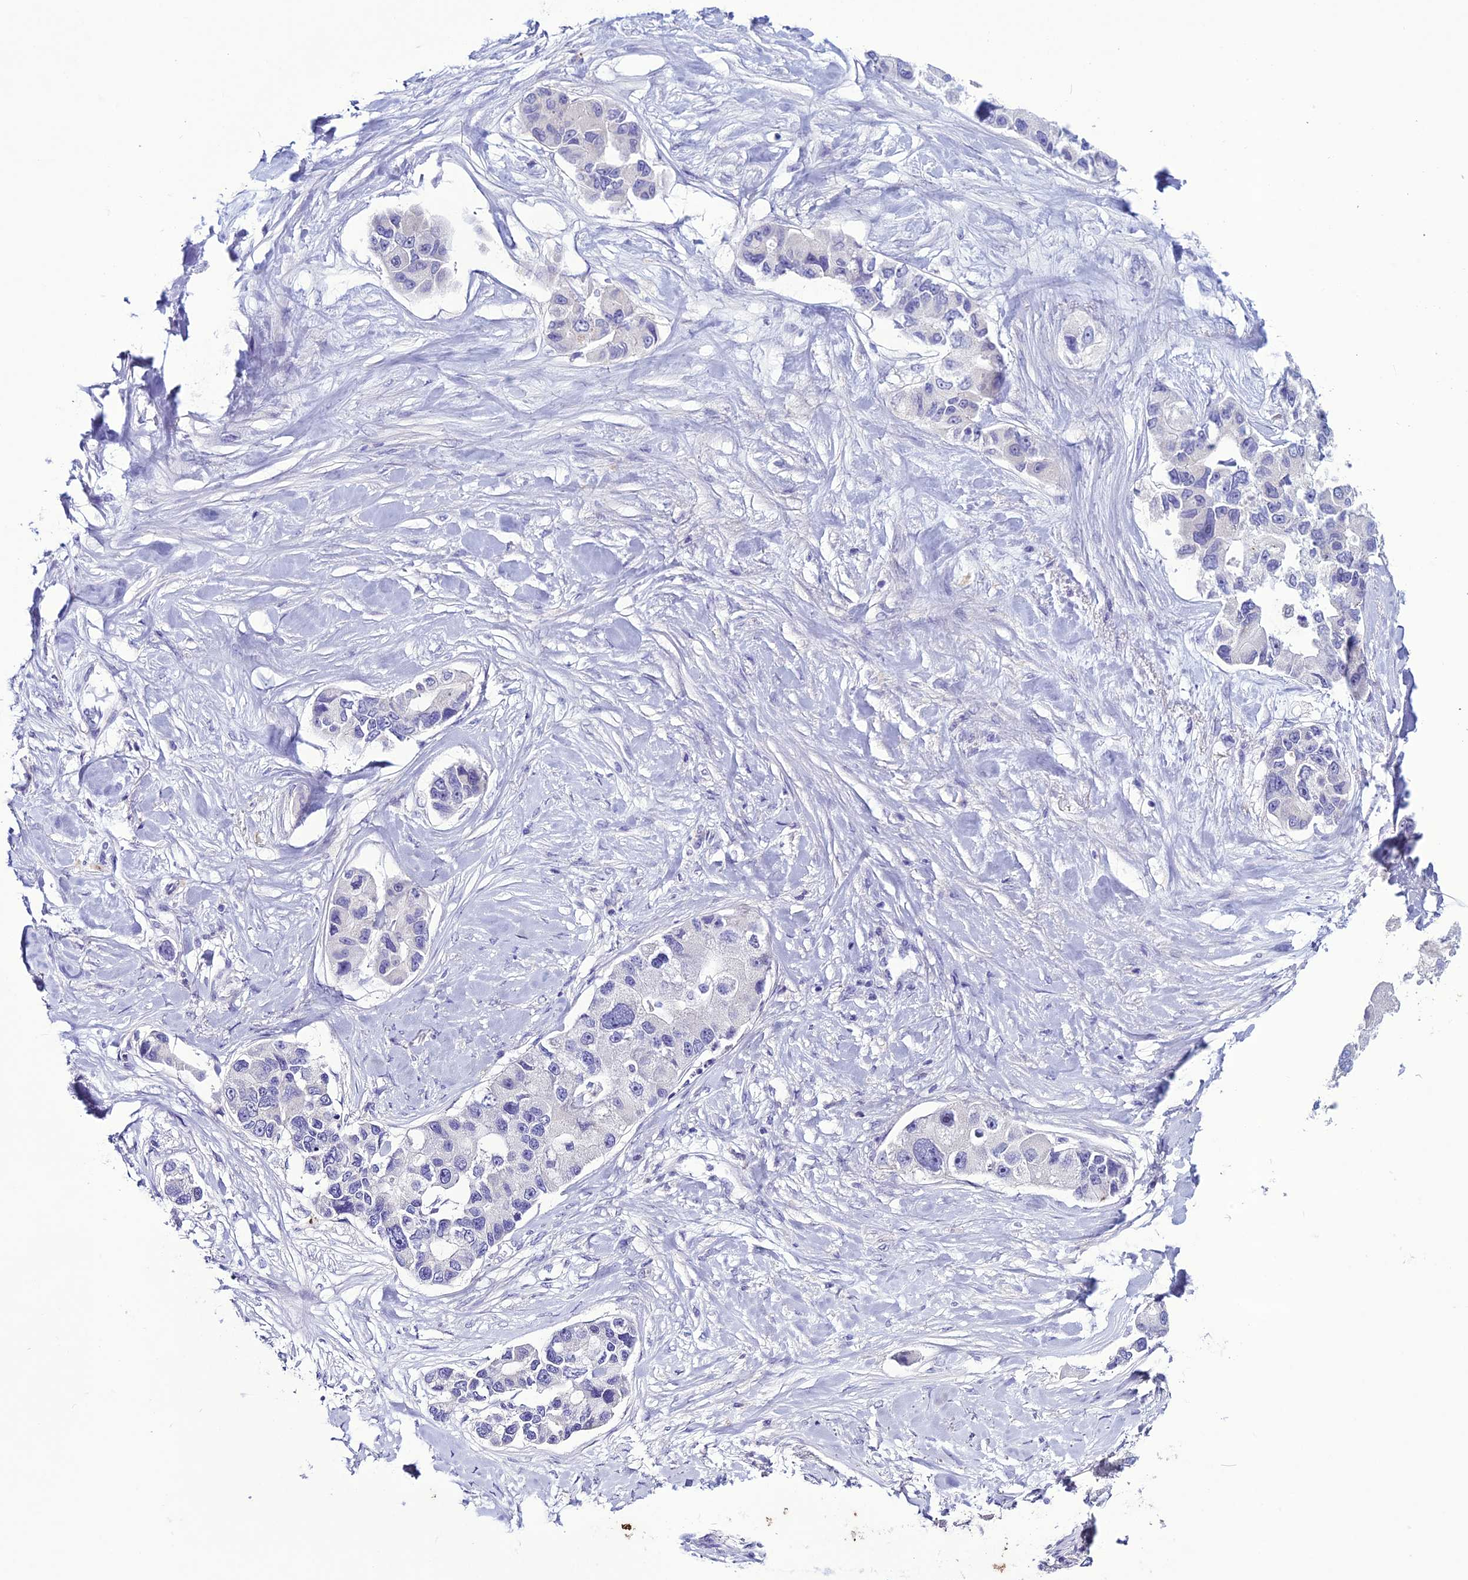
{"staining": {"intensity": "negative", "quantity": "none", "location": "none"}, "tissue": "lung cancer", "cell_type": "Tumor cells", "image_type": "cancer", "snomed": [{"axis": "morphology", "description": "Adenocarcinoma, NOS"}, {"axis": "topography", "description": "Lung"}], "caption": "IHC image of human lung cancer (adenocarcinoma) stained for a protein (brown), which demonstrates no staining in tumor cells.", "gene": "CLEC2L", "patient": {"sex": "female", "age": 54}}